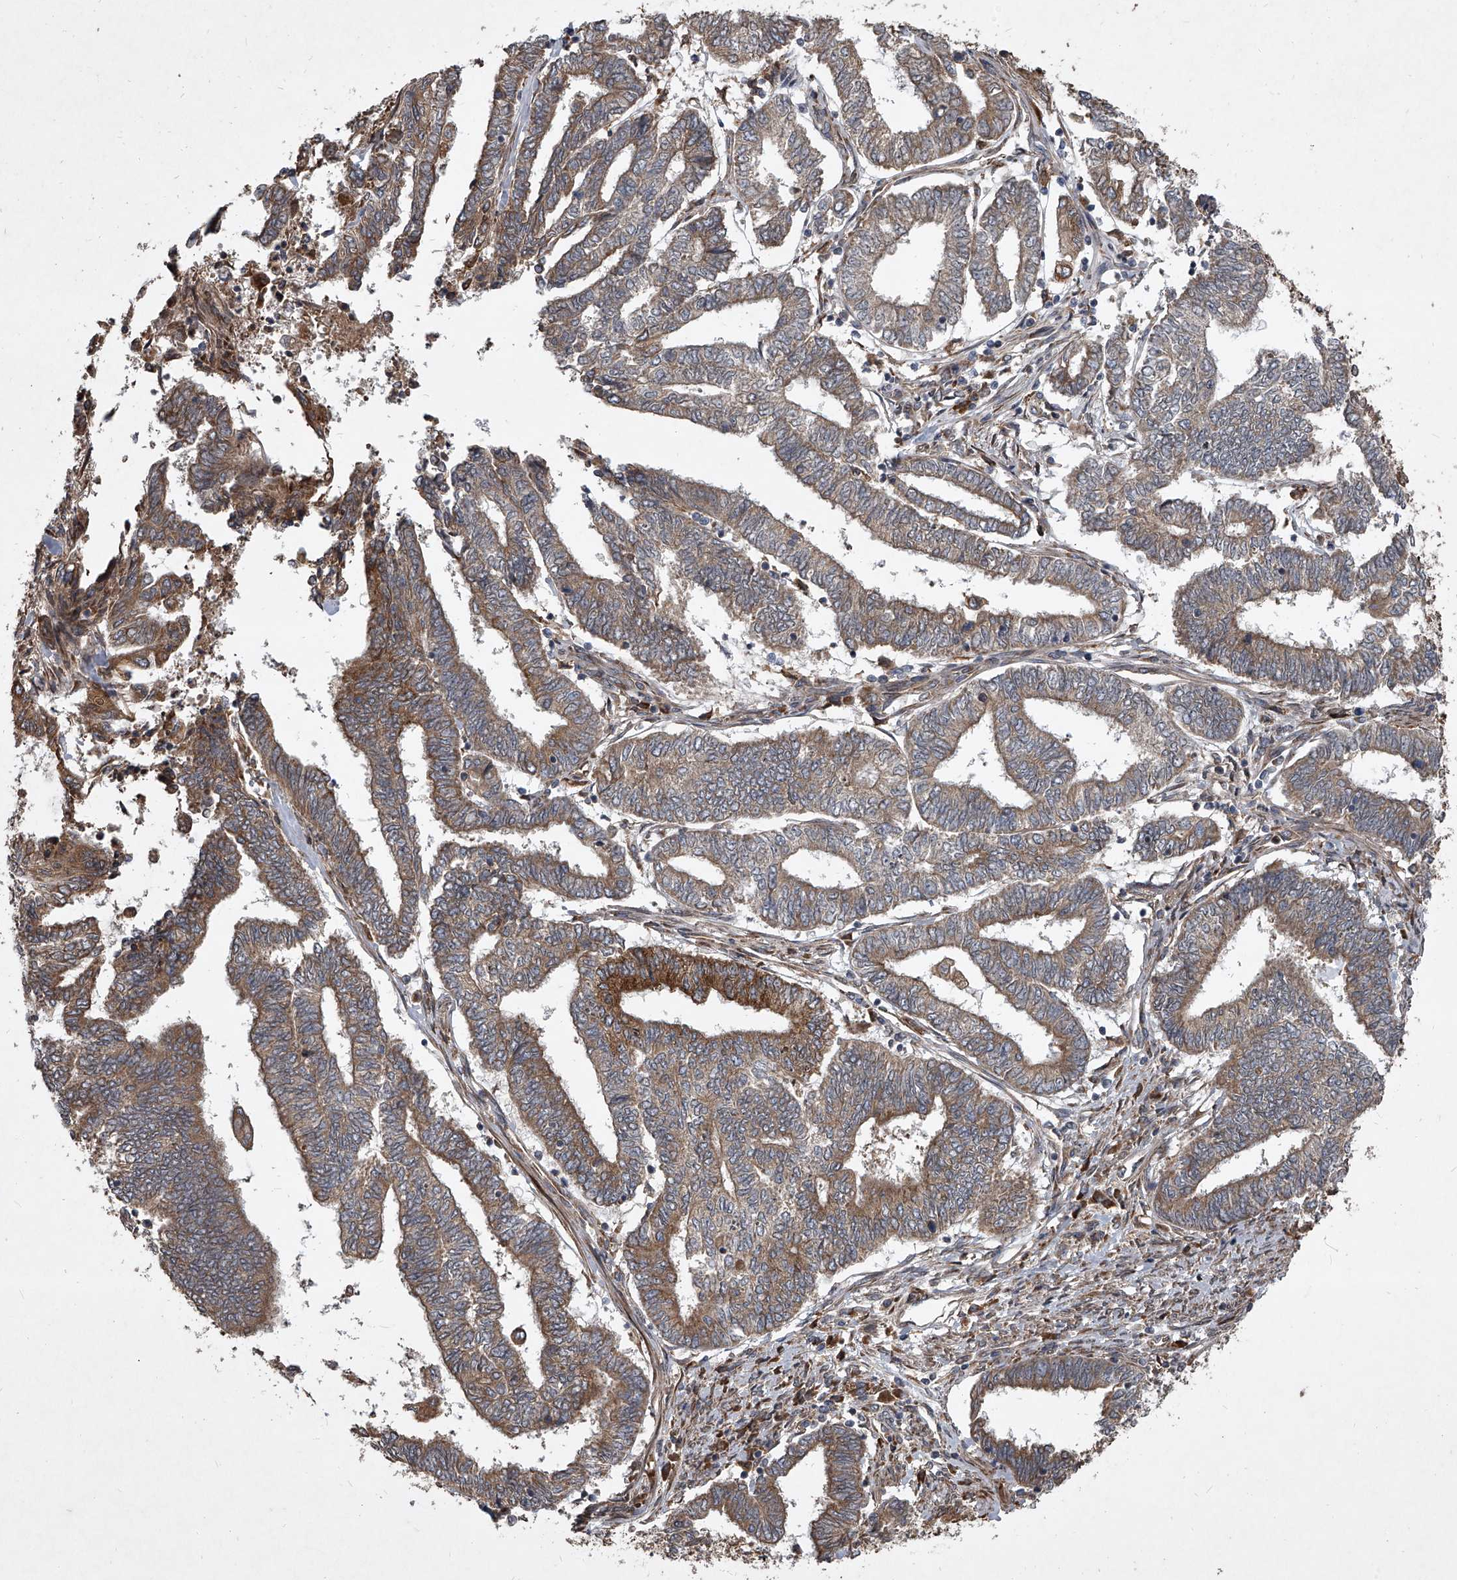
{"staining": {"intensity": "moderate", "quantity": "25%-75%", "location": "cytoplasmic/membranous"}, "tissue": "endometrial cancer", "cell_type": "Tumor cells", "image_type": "cancer", "snomed": [{"axis": "morphology", "description": "Adenocarcinoma, NOS"}, {"axis": "topography", "description": "Uterus"}, {"axis": "topography", "description": "Endometrium"}], "caption": "A brown stain labels moderate cytoplasmic/membranous positivity of a protein in human endometrial cancer tumor cells.", "gene": "EVA1C", "patient": {"sex": "female", "age": 70}}